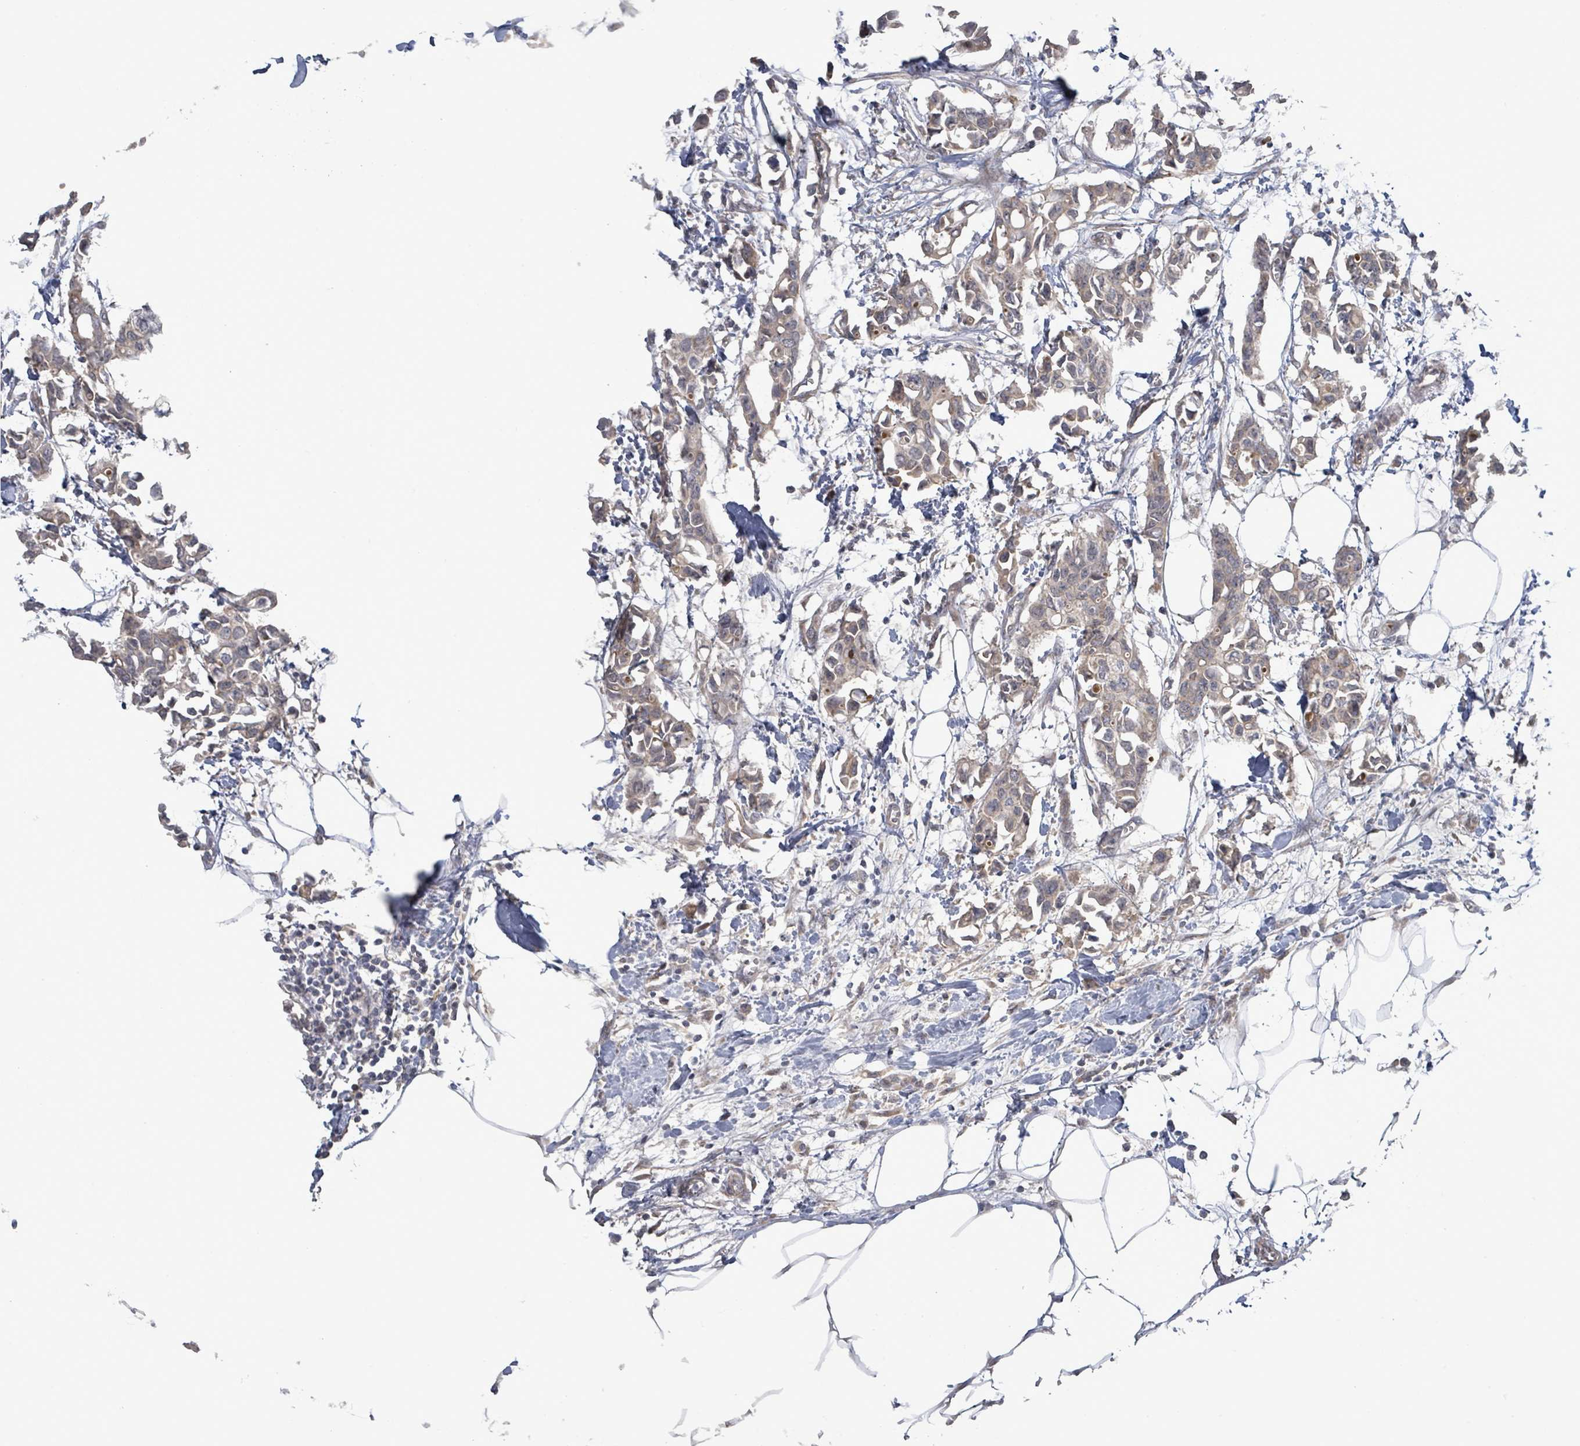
{"staining": {"intensity": "weak", "quantity": "25%-75%", "location": "cytoplasmic/membranous"}, "tissue": "breast cancer", "cell_type": "Tumor cells", "image_type": "cancer", "snomed": [{"axis": "morphology", "description": "Duct carcinoma"}, {"axis": "topography", "description": "Breast"}], "caption": "Breast cancer (intraductal carcinoma) stained with a brown dye shows weak cytoplasmic/membranous positive positivity in approximately 25%-75% of tumor cells.", "gene": "SLIT3", "patient": {"sex": "female", "age": 41}}